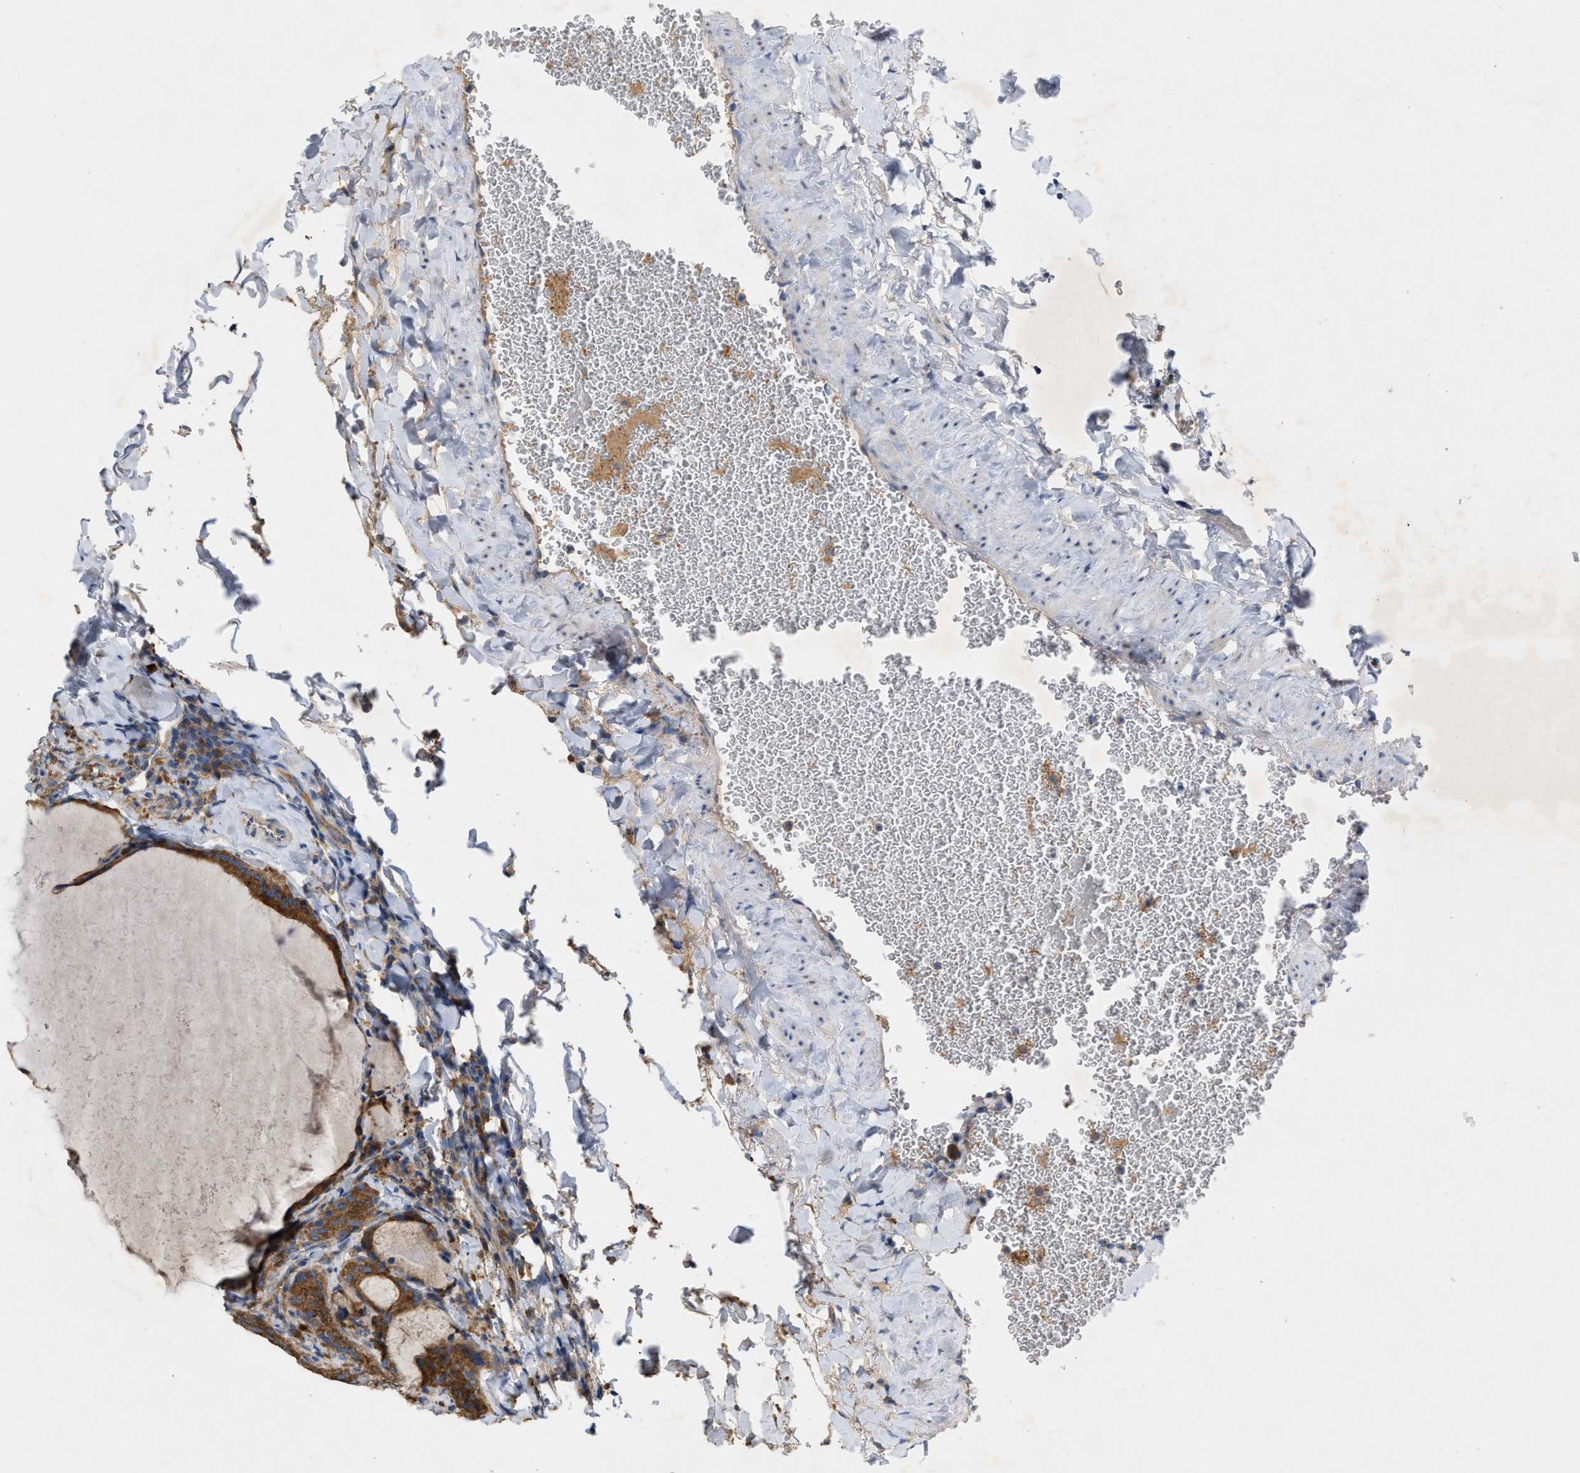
{"staining": {"intensity": "strong", "quantity": ">75%", "location": "cytoplasmic/membranous"}, "tissue": "thyroid cancer", "cell_type": "Tumor cells", "image_type": "cancer", "snomed": [{"axis": "morphology", "description": "Papillary adenocarcinoma, NOS"}, {"axis": "topography", "description": "Thyroid gland"}], "caption": "Immunohistochemistry histopathology image of neoplastic tissue: papillary adenocarcinoma (thyroid) stained using immunohistochemistry displays high levels of strong protein expression localized specifically in the cytoplasmic/membranous of tumor cells, appearing as a cytoplasmic/membranous brown color.", "gene": "TMEM131", "patient": {"sex": "female", "age": 42}}